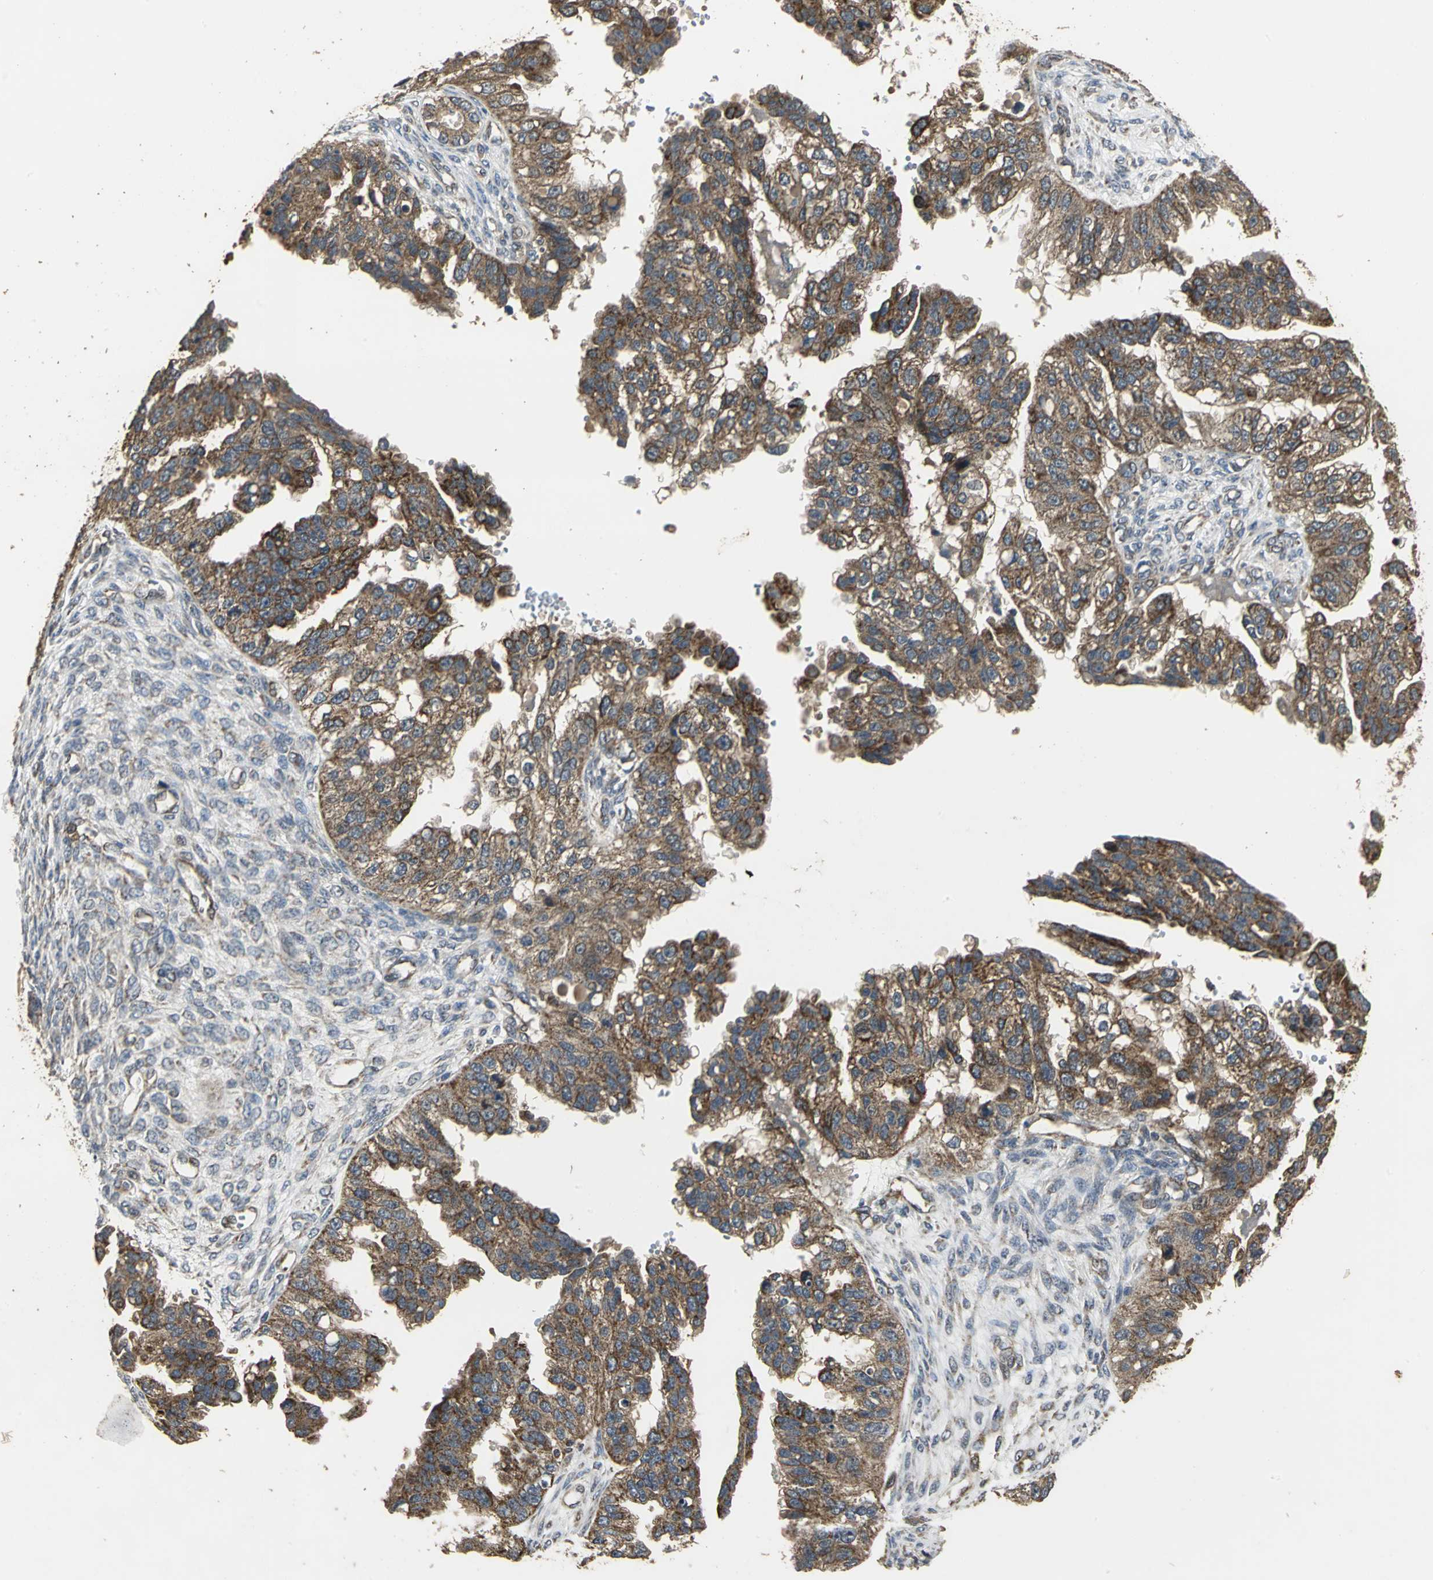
{"staining": {"intensity": "strong", "quantity": ">75%", "location": "cytoplasmic/membranous"}, "tissue": "ovarian cancer", "cell_type": "Tumor cells", "image_type": "cancer", "snomed": [{"axis": "morphology", "description": "Cystadenocarcinoma, serous, NOS"}, {"axis": "topography", "description": "Ovary"}], "caption": "The immunohistochemical stain labels strong cytoplasmic/membranous staining in tumor cells of ovarian cancer tissue. The staining was performed using DAB, with brown indicating positive protein expression. Nuclei are stained blue with hematoxylin.", "gene": "KANK1", "patient": {"sex": "female", "age": 58}}